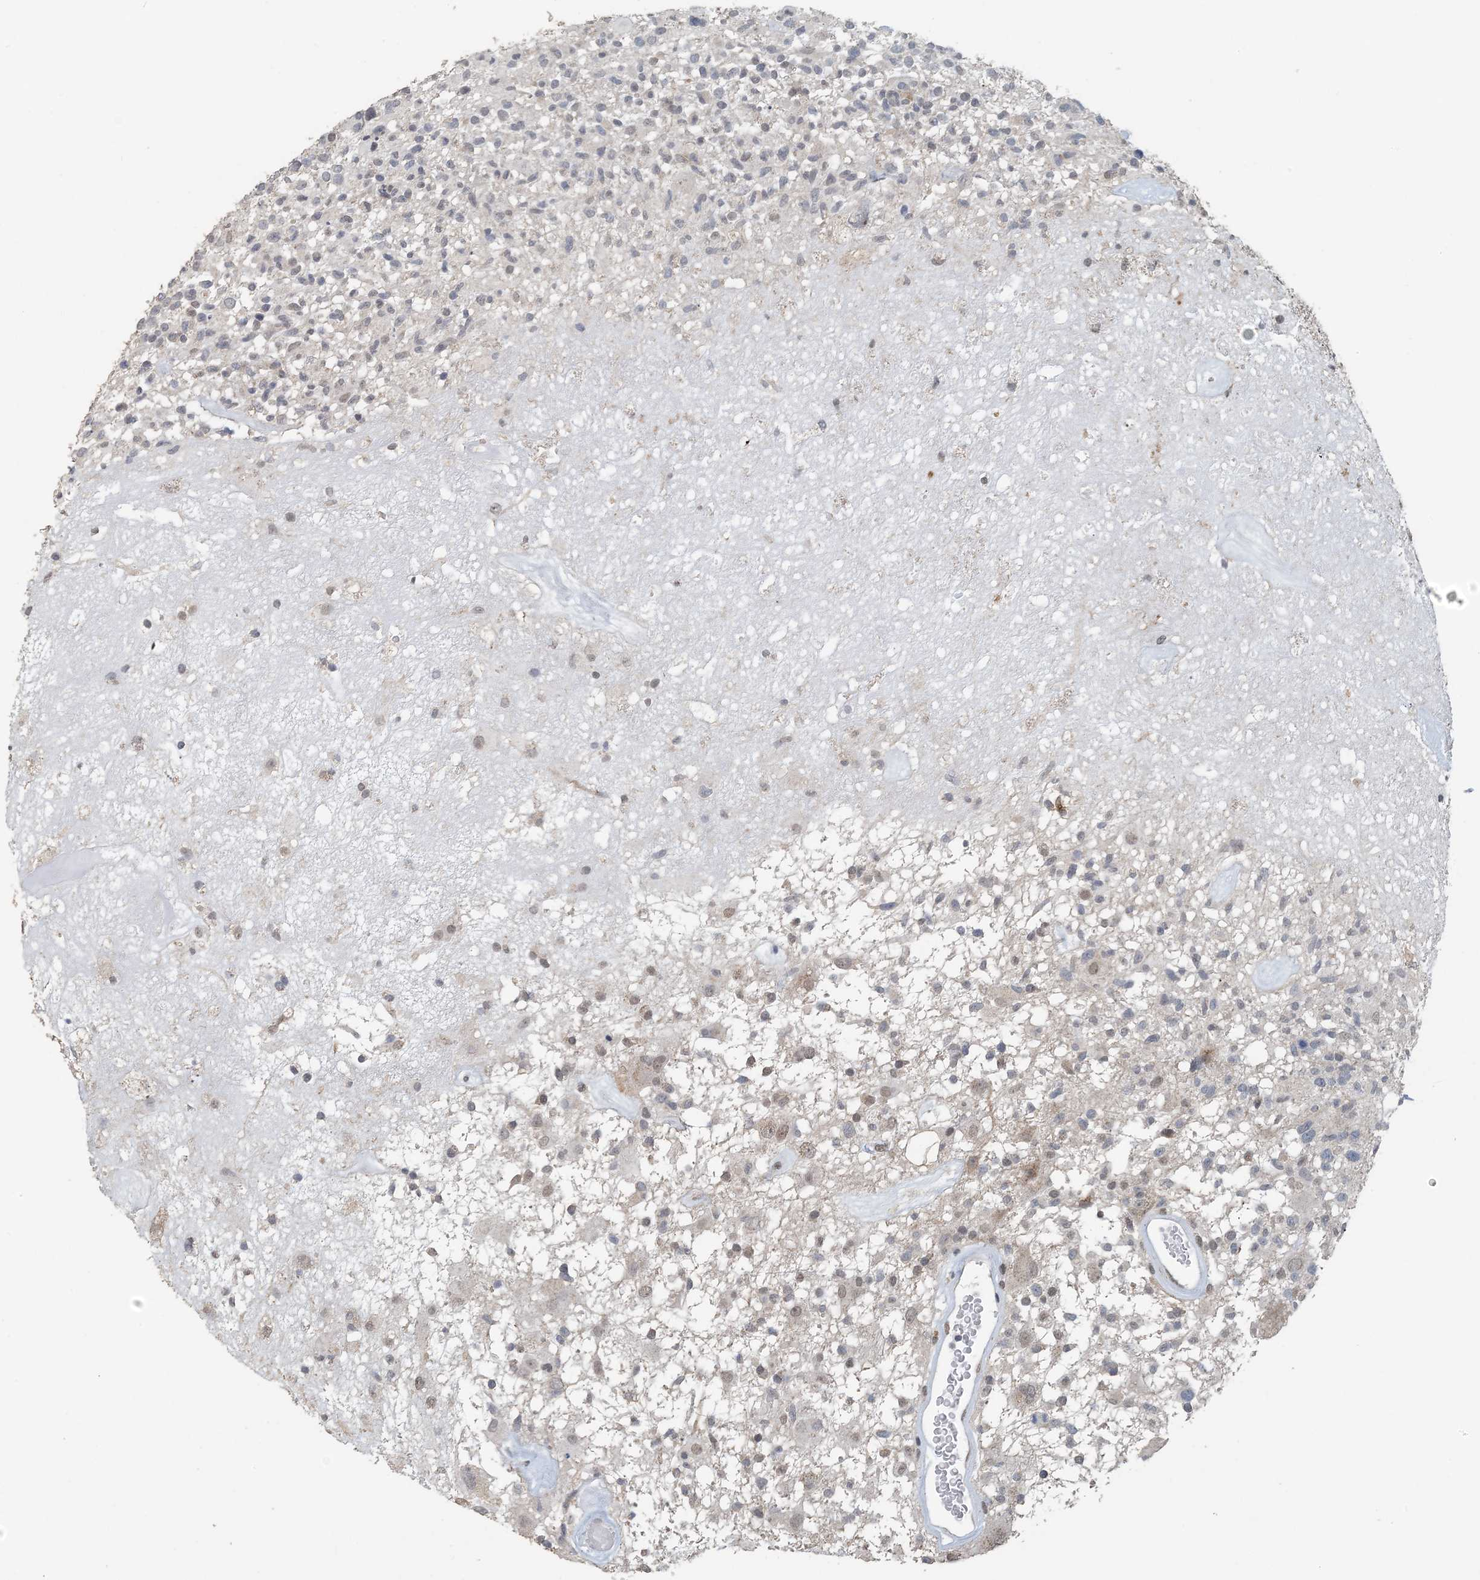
{"staining": {"intensity": "weak", "quantity": "<25%", "location": "nuclear"}, "tissue": "glioma", "cell_type": "Tumor cells", "image_type": "cancer", "snomed": [{"axis": "morphology", "description": "Glioma, malignant, High grade"}, {"axis": "morphology", "description": "Glioblastoma, NOS"}, {"axis": "topography", "description": "Brain"}], "caption": "High-grade glioma (malignant) was stained to show a protein in brown. There is no significant staining in tumor cells.", "gene": "MBD2", "patient": {"sex": "male", "age": 60}}